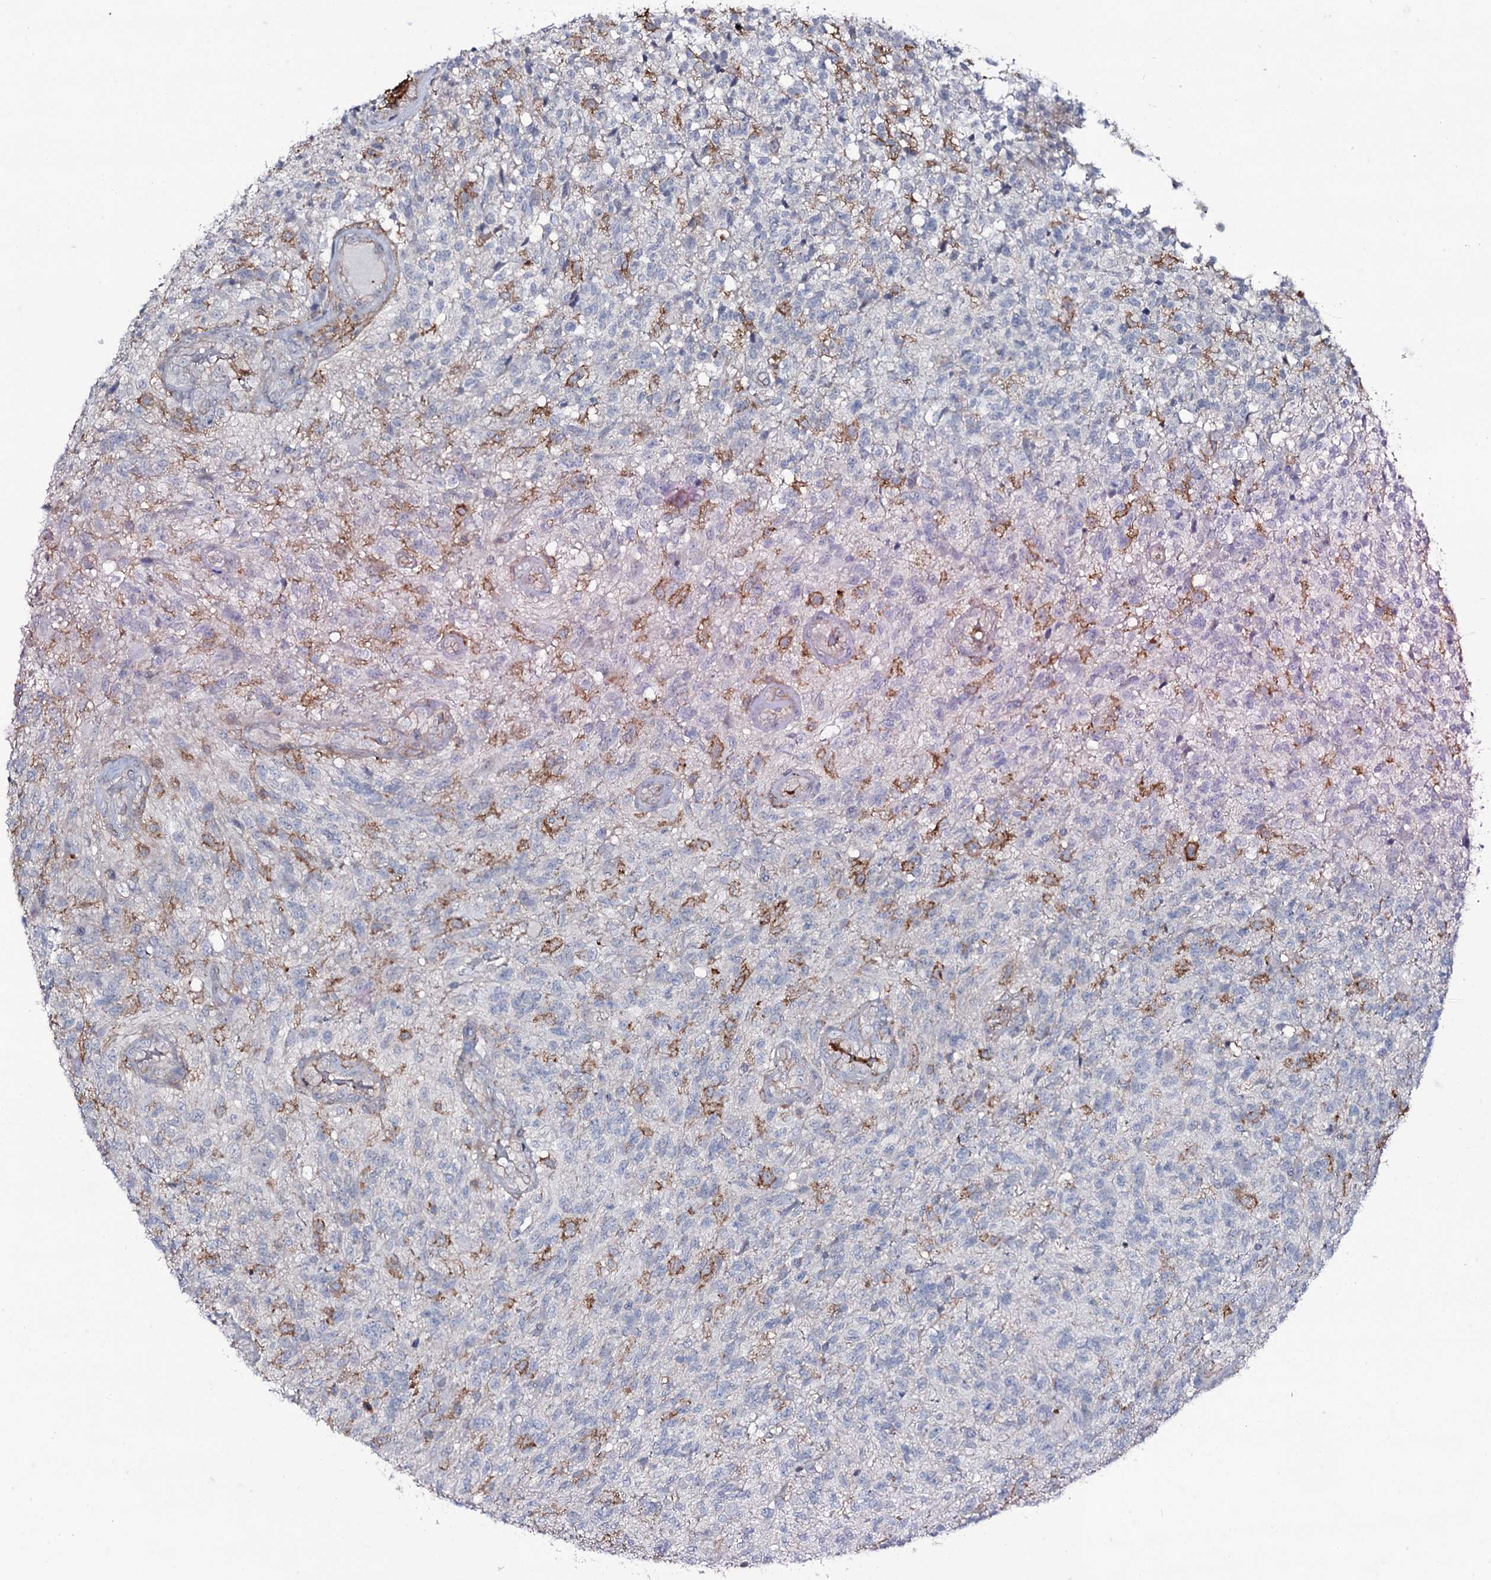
{"staining": {"intensity": "negative", "quantity": "none", "location": "none"}, "tissue": "glioma", "cell_type": "Tumor cells", "image_type": "cancer", "snomed": [{"axis": "morphology", "description": "Glioma, malignant, High grade"}, {"axis": "topography", "description": "Brain"}], "caption": "This is a photomicrograph of immunohistochemistry (IHC) staining of glioma, which shows no staining in tumor cells.", "gene": "SNAP23", "patient": {"sex": "male", "age": 56}}